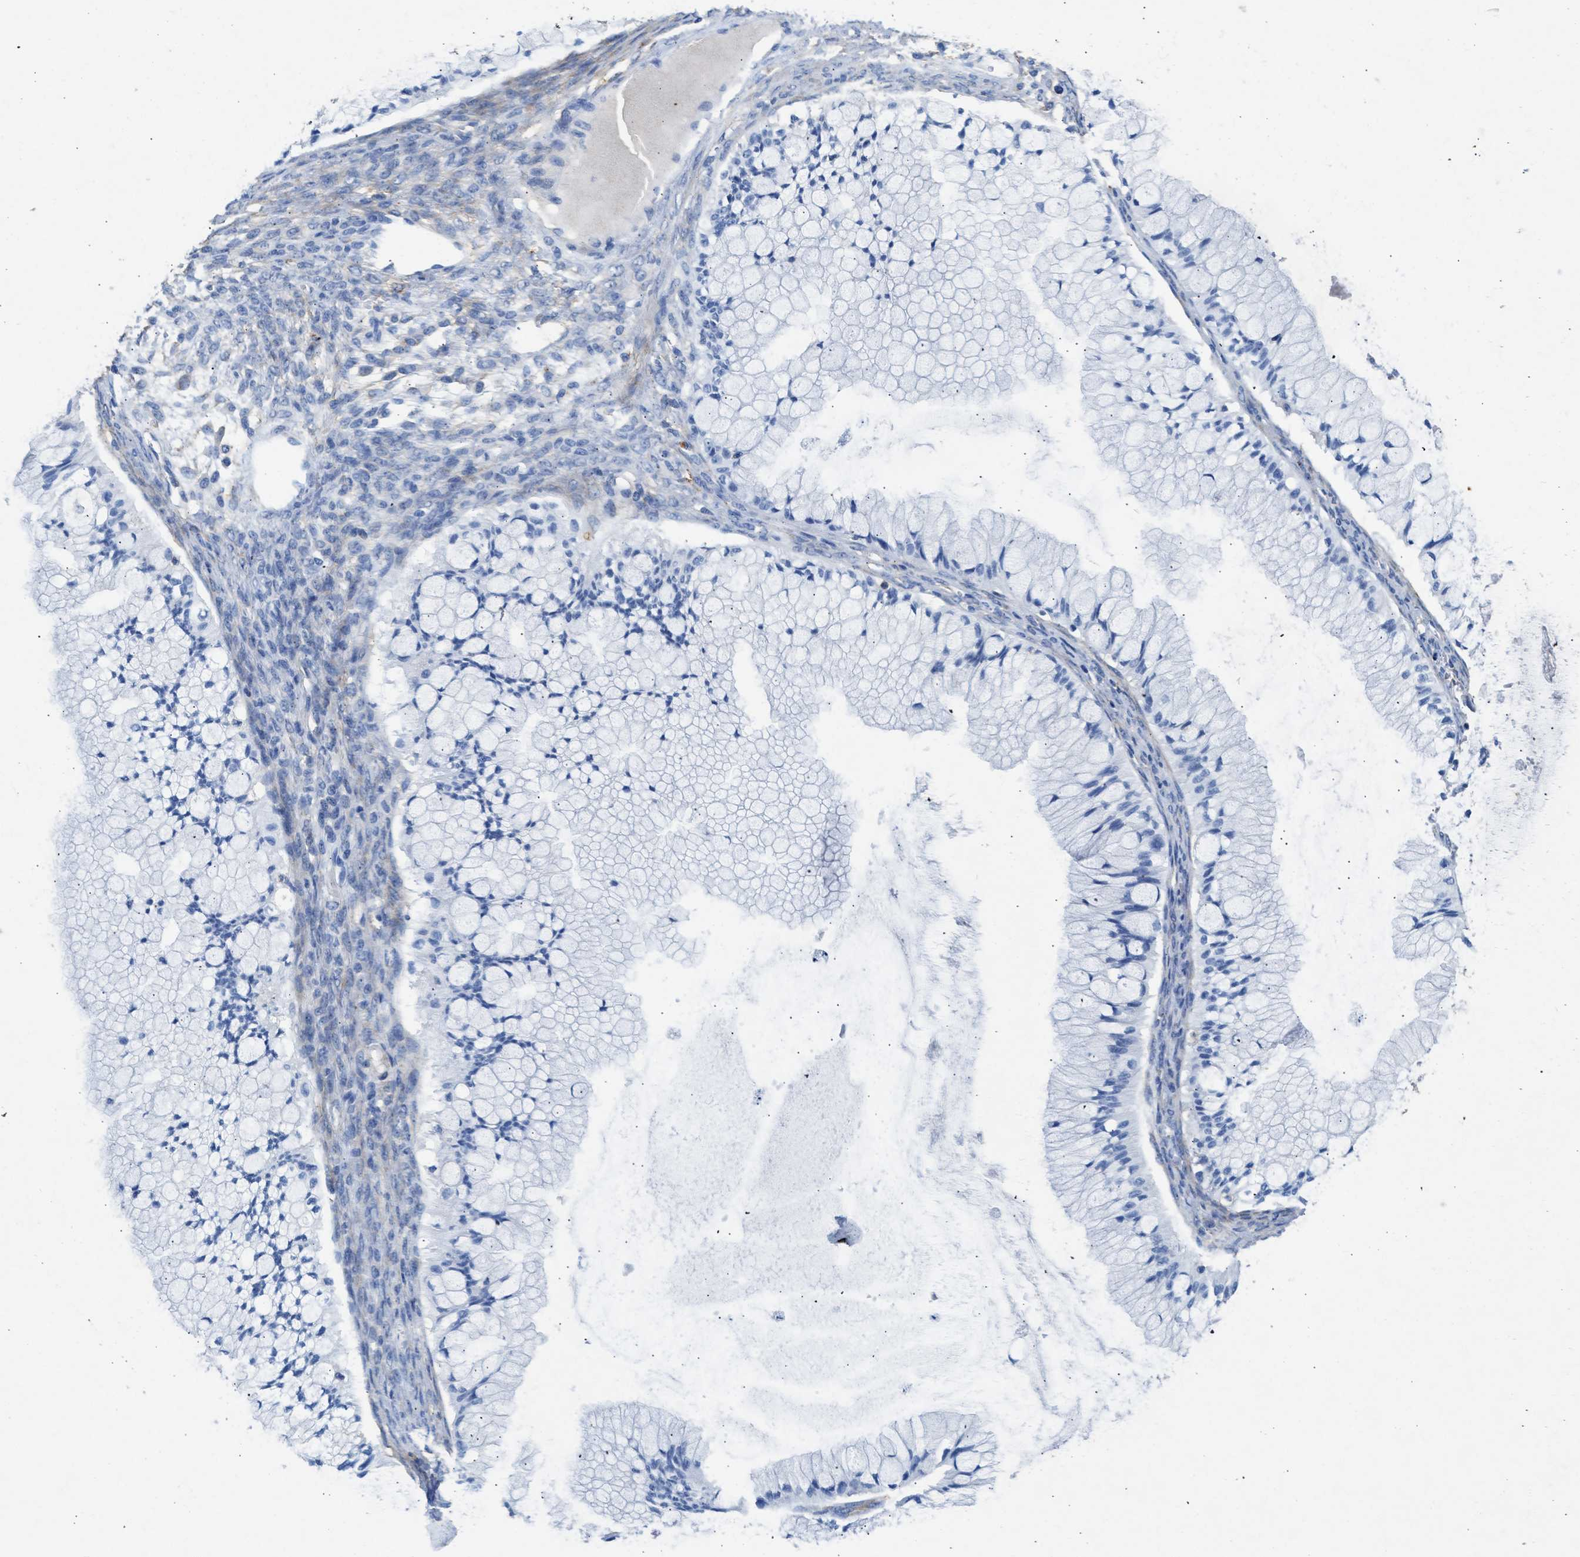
{"staining": {"intensity": "negative", "quantity": "none", "location": "none"}, "tissue": "ovarian cancer", "cell_type": "Tumor cells", "image_type": "cancer", "snomed": [{"axis": "morphology", "description": "Cystadenocarcinoma, mucinous, NOS"}, {"axis": "topography", "description": "Ovary"}], "caption": "Immunohistochemistry photomicrograph of neoplastic tissue: human ovarian cancer (mucinous cystadenocarcinoma) stained with DAB exhibits no significant protein positivity in tumor cells.", "gene": "KCNQ4", "patient": {"sex": "female", "age": 57}}